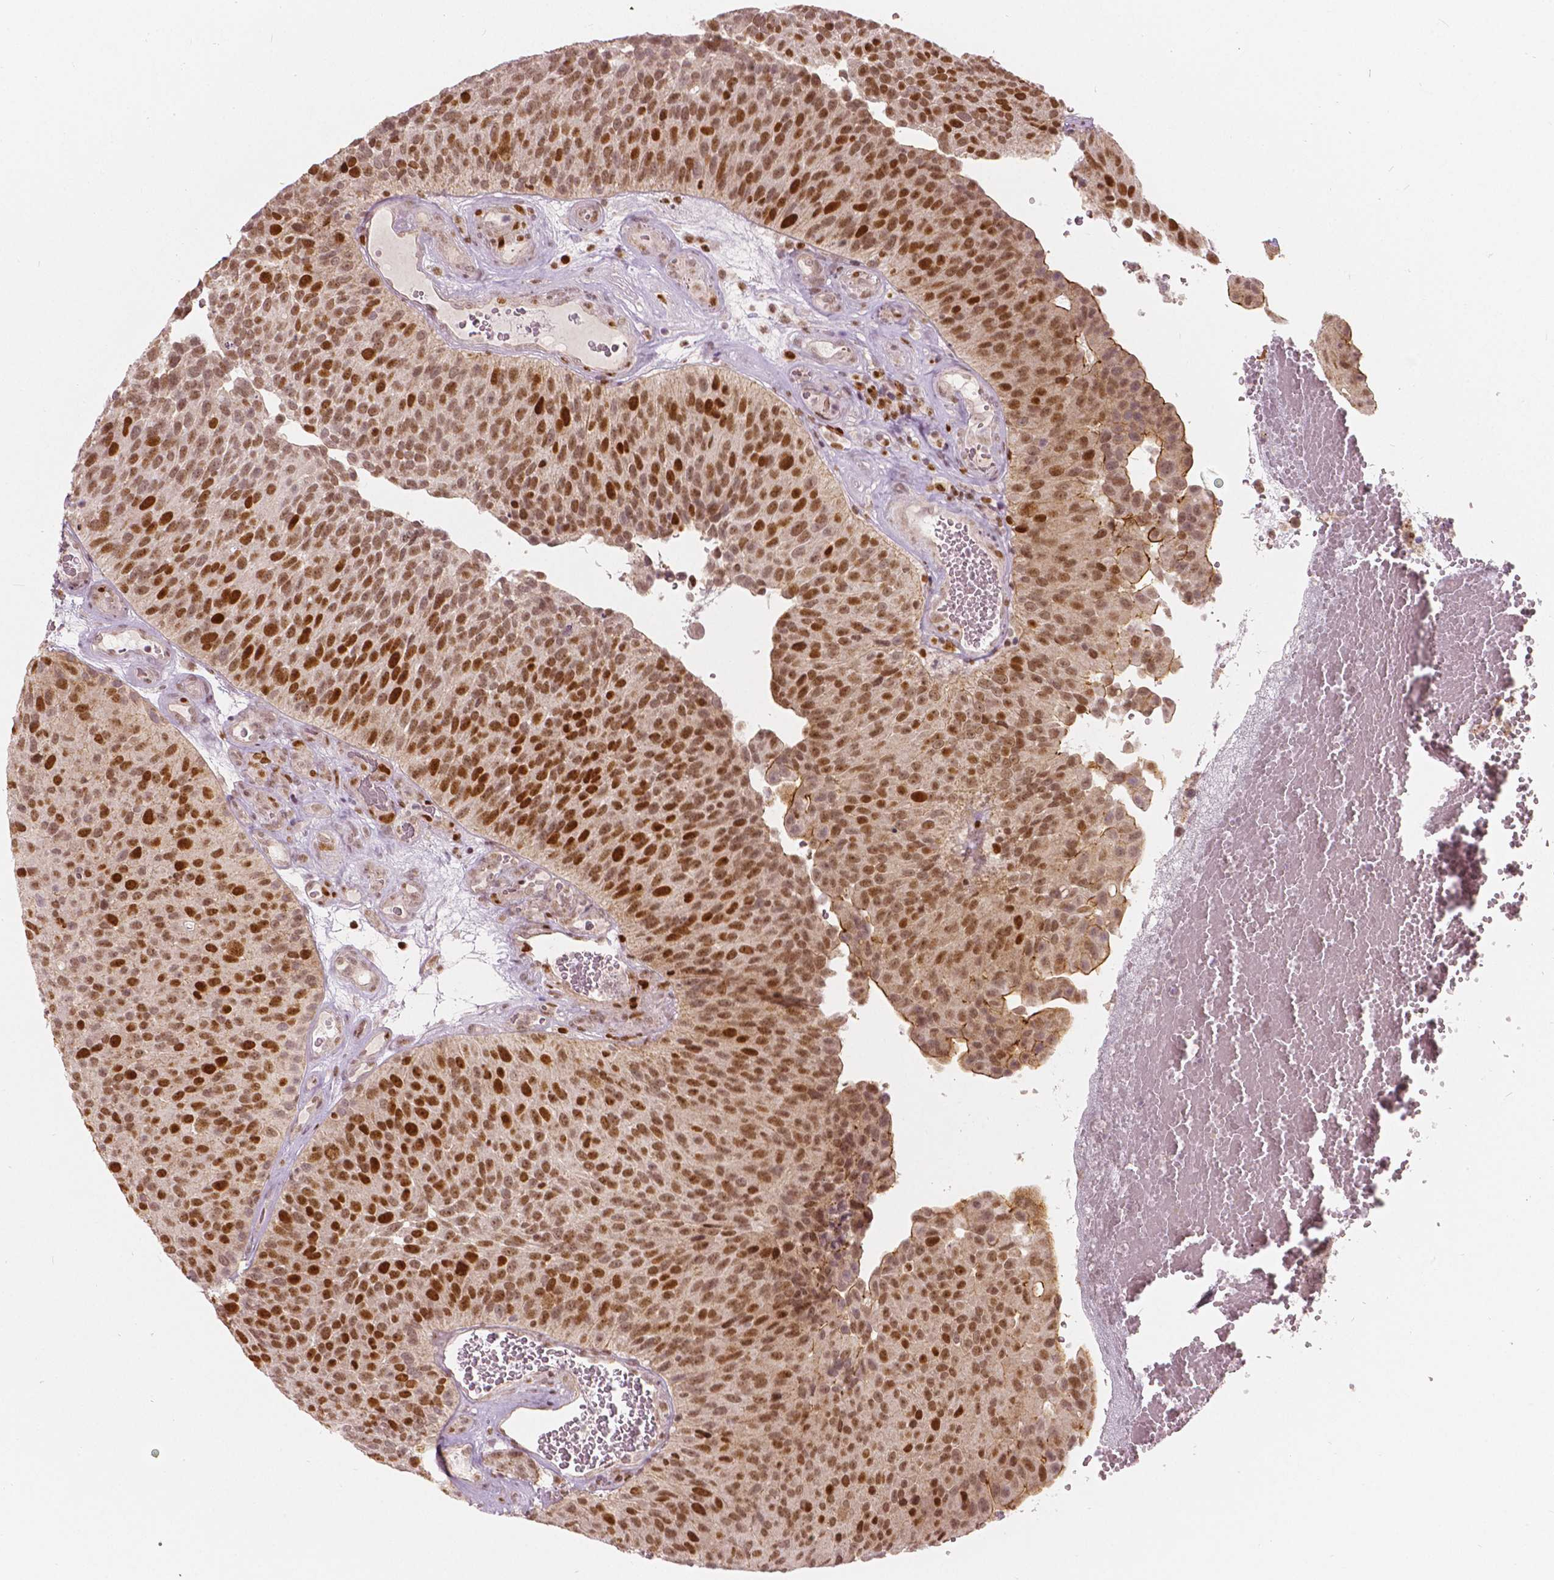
{"staining": {"intensity": "strong", "quantity": ">75%", "location": "nuclear"}, "tissue": "urothelial cancer", "cell_type": "Tumor cells", "image_type": "cancer", "snomed": [{"axis": "morphology", "description": "Urothelial carcinoma, Low grade"}, {"axis": "topography", "description": "Urinary bladder"}], "caption": "IHC of human urothelial carcinoma (low-grade) reveals high levels of strong nuclear expression in approximately >75% of tumor cells. The staining is performed using DAB brown chromogen to label protein expression. The nuclei are counter-stained blue using hematoxylin.", "gene": "NSD2", "patient": {"sex": "male", "age": 76}}